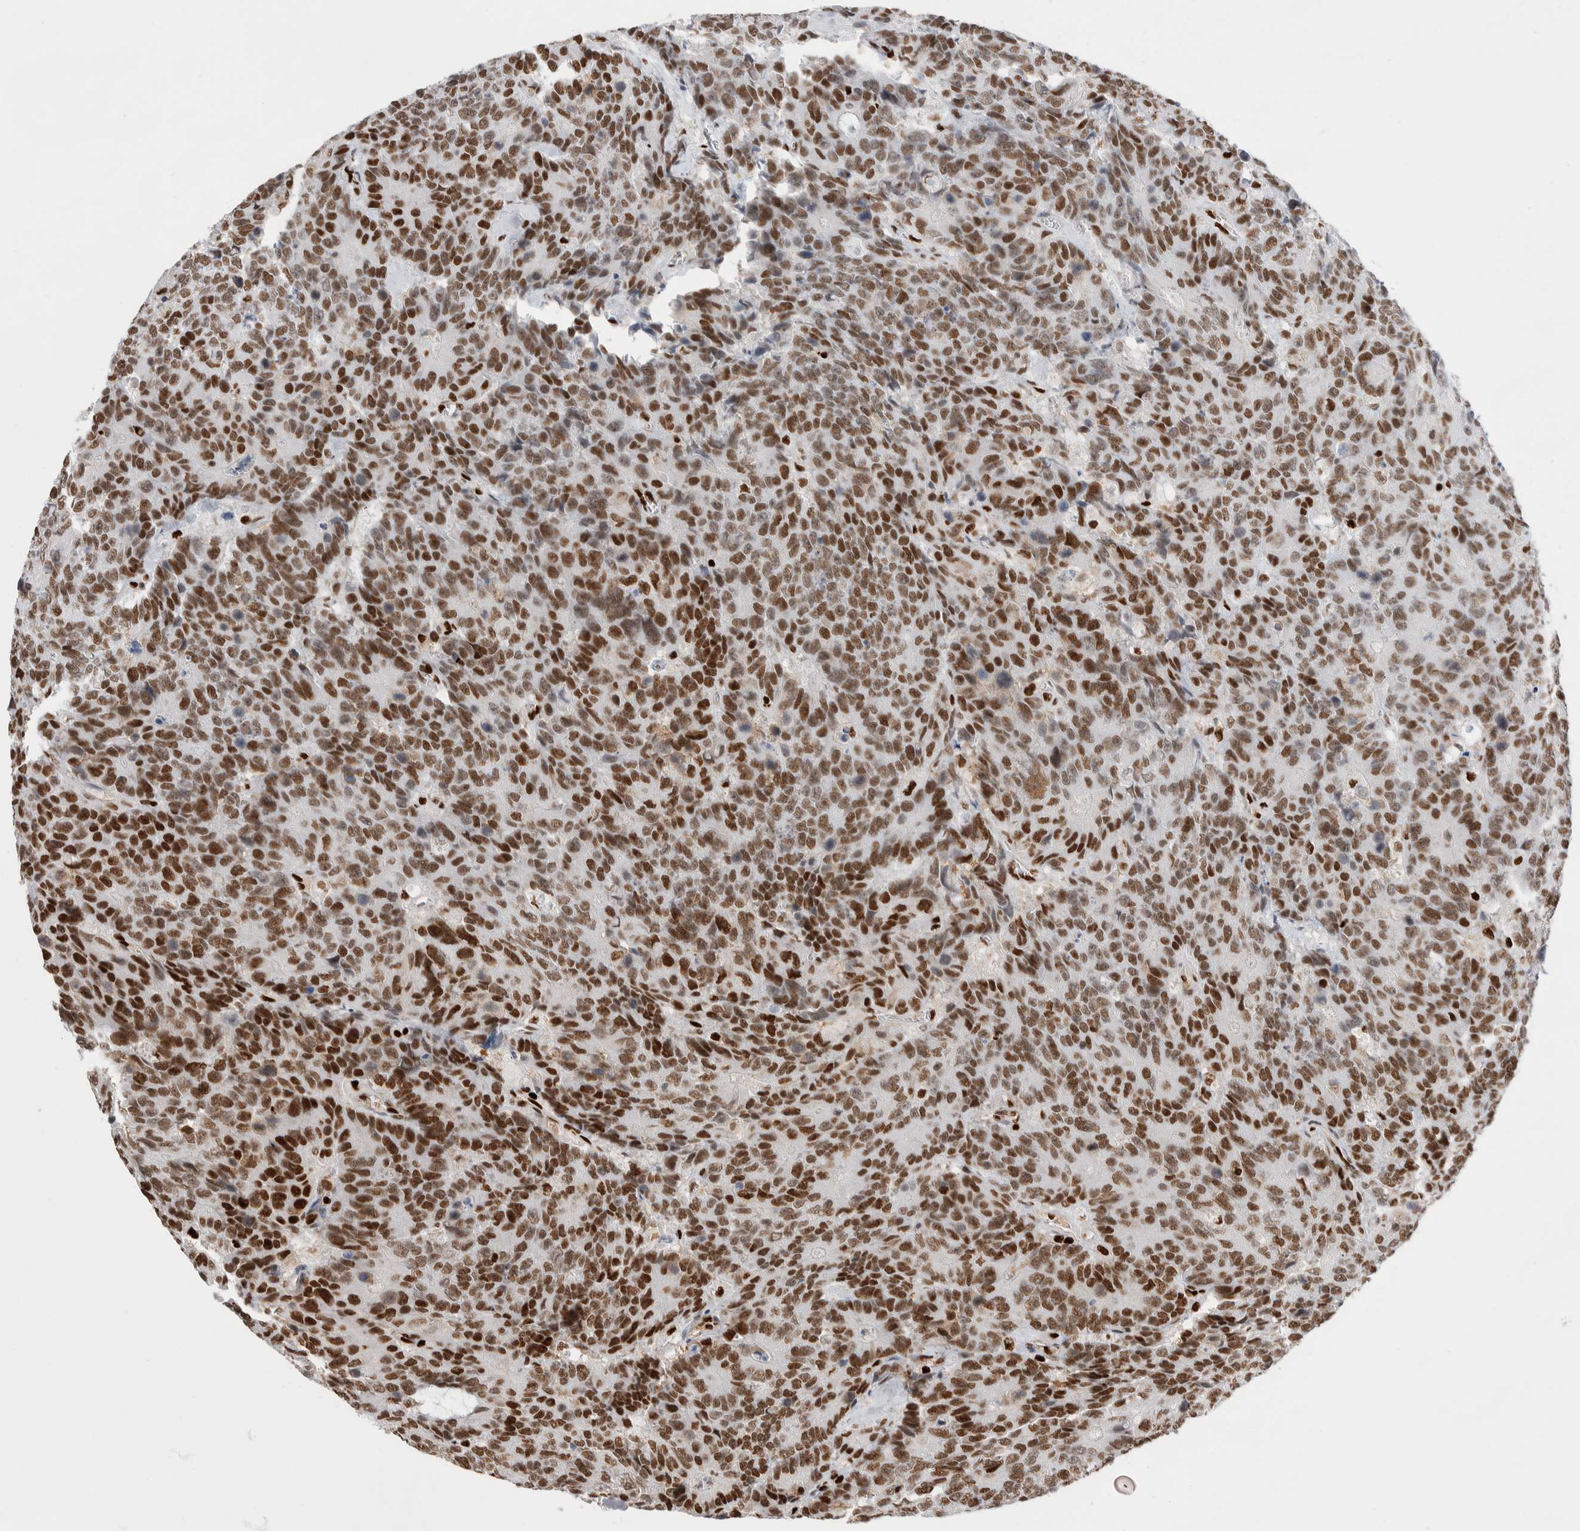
{"staining": {"intensity": "strong", "quantity": ">75%", "location": "nuclear"}, "tissue": "colorectal cancer", "cell_type": "Tumor cells", "image_type": "cancer", "snomed": [{"axis": "morphology", "description": "Adenocarcinoma, NOS"}, {"axis": "topography", "description": "Colon"}], "caption": "Colorectal cancer stained for a protein reveals strong nuclear positivity in tumor cells.", "gene": "RNASEK-C17orf49", "patient": {"sex": "female", "age": 86}}